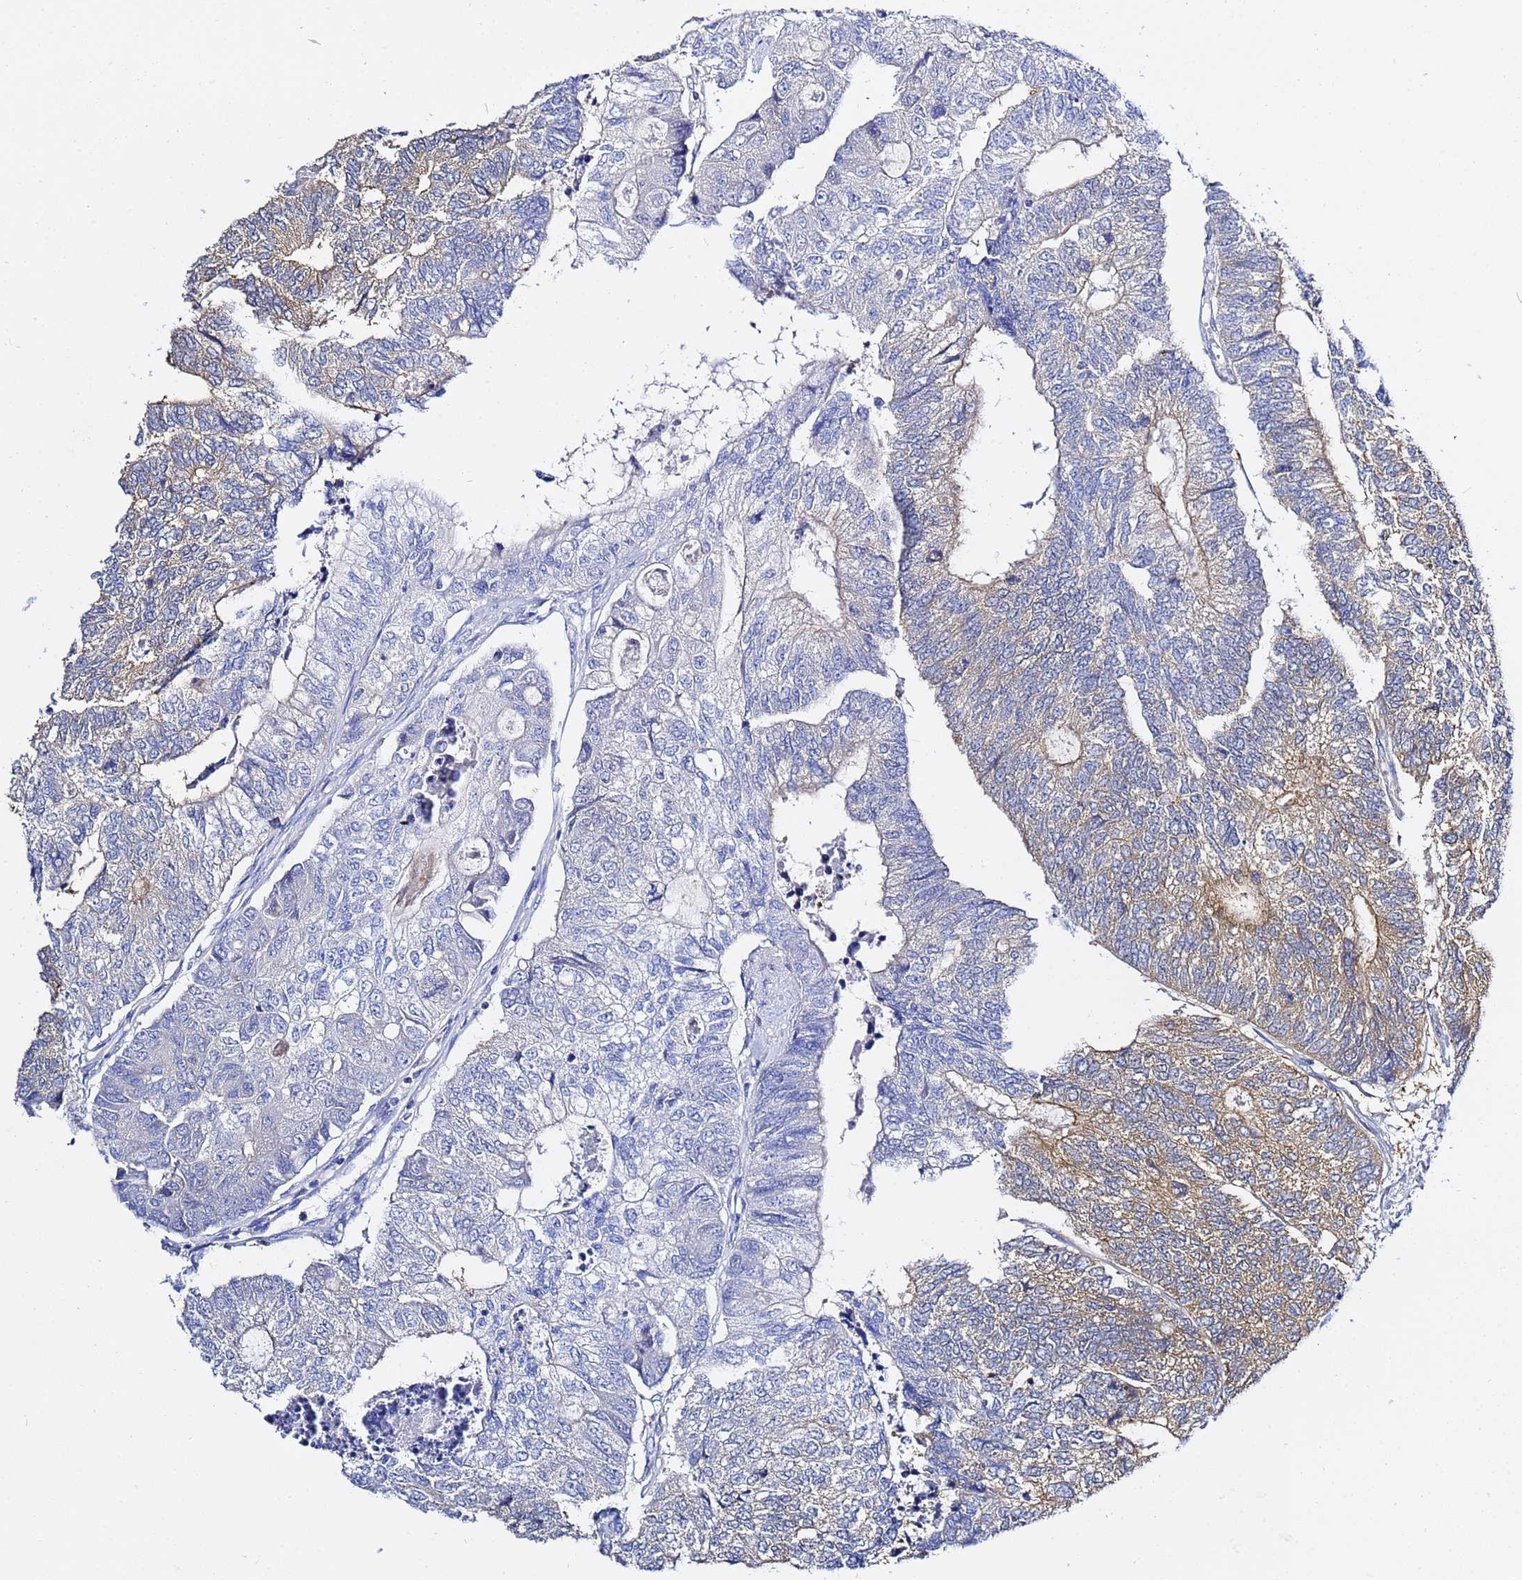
{"staining": {"intensity": "moderate", "quantity": "<25%", "location": "cytoplasmic/membranous"}, "tissue": "colorectal cancer", "cell_type": "Tumor cells", "image_type": "cancer", "snomed": [{"axis": "morphology", "description": "Adenocarcinoma, NOS"}, {"axis": "topography", "description": "Colon"}], "caption": "A micrograph showing moderate cytoplasmic/membranous positivity in approximately <25% of tumor cells in colorectal cancer (adenocarcinoma), as visualized by brown immunohistochemical staining.", "gene": "LENG1", "patient": {"sex": "female", "age": 67}}